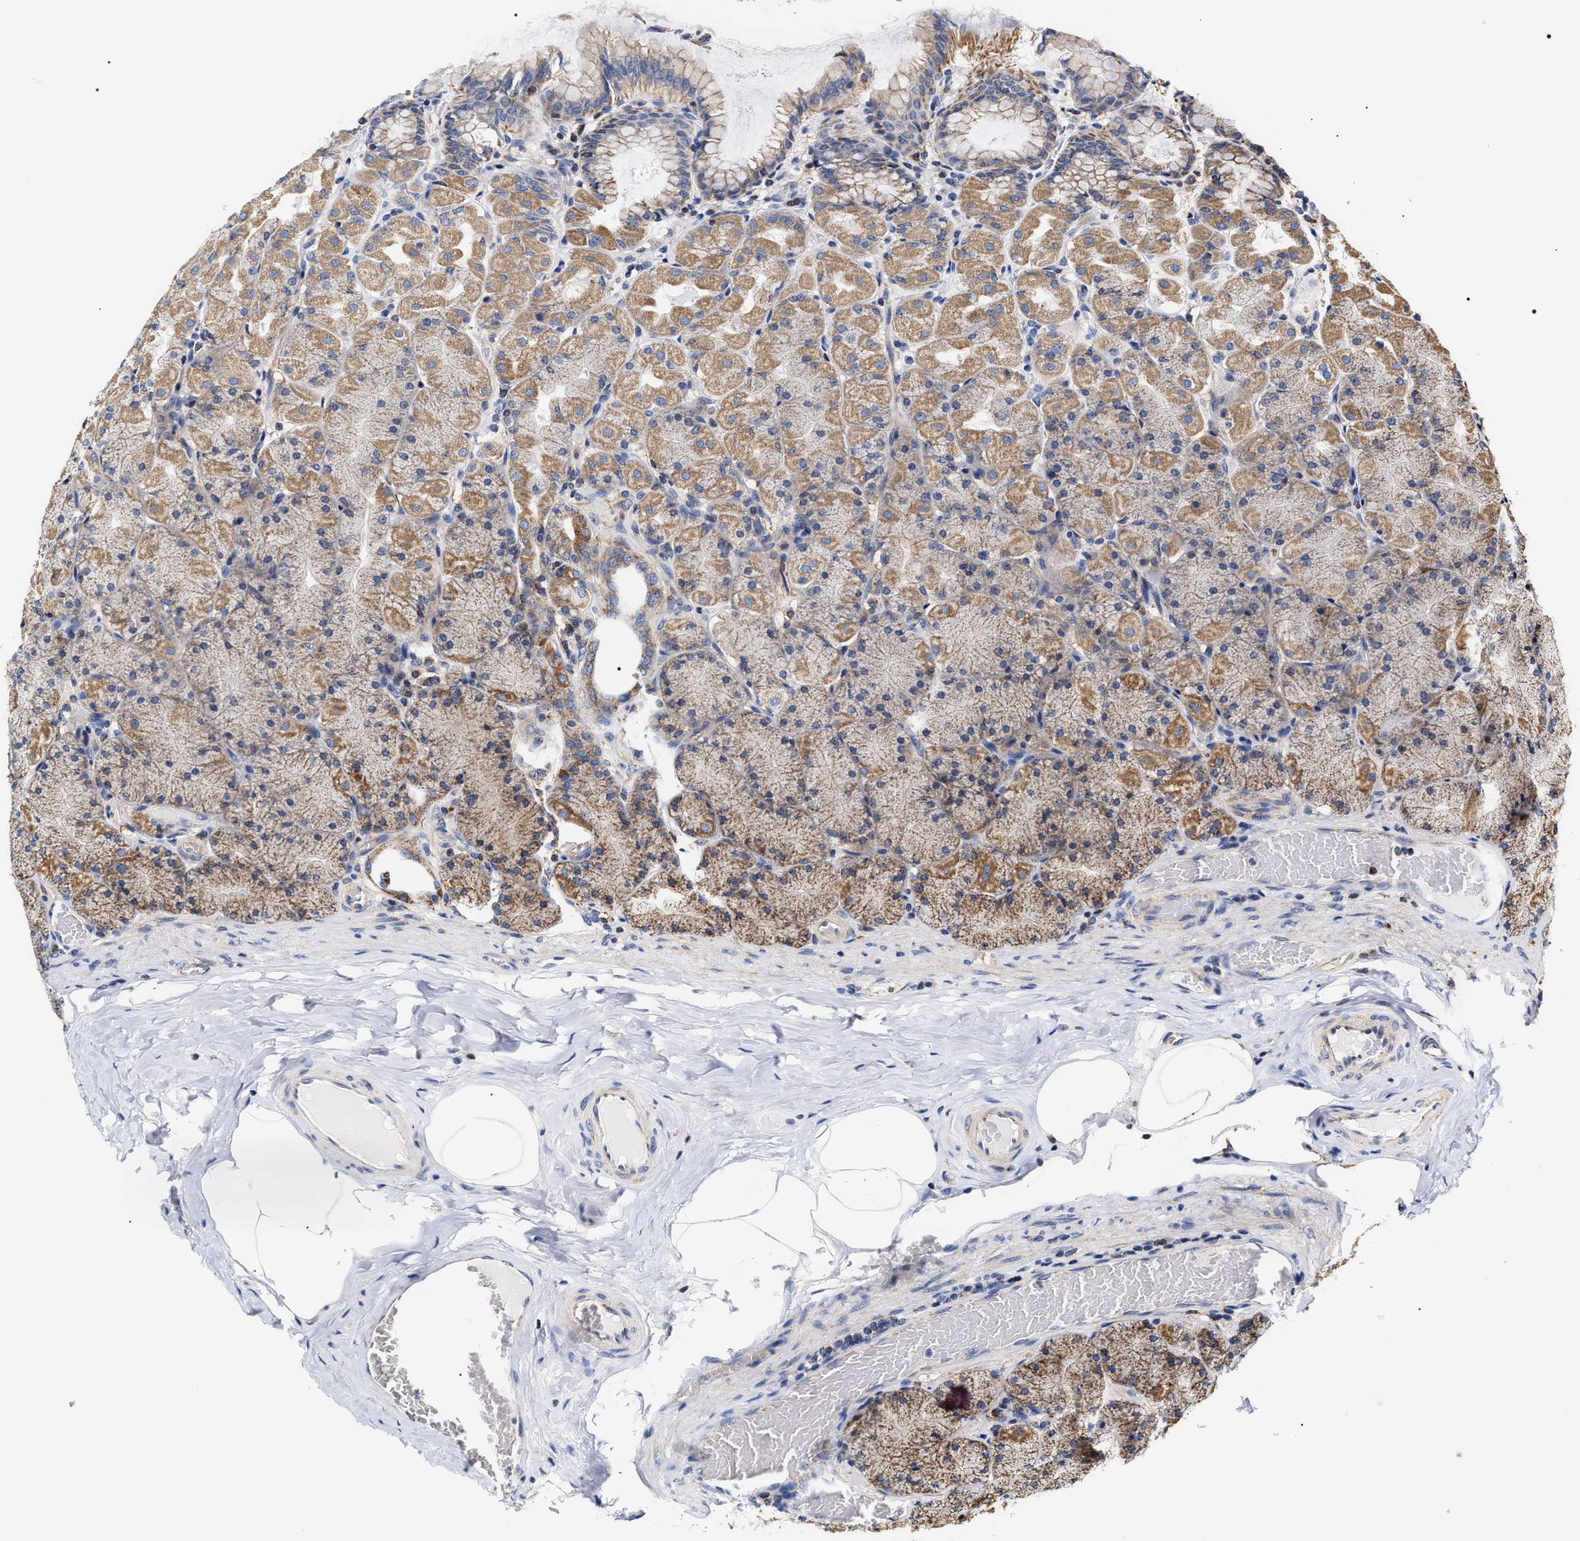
{"staining": {"intensity": "strong", "quantity": "25%-75%", "location": "cytoplasmic/membranous"}, "tissue": "stomach", "cell_type": "Glandular cells", "image_type": "normal", "snomed": [{"axis": "morphology", "description": "Normal tissue, NOS"}, {"axis": "topography", "description": "Stomach, upper"}], "caption": "Stomach stained with immunohistochemistry (IHC) displays strong cytoplasmic/membranous positivity in approximately 25%-75% of glandular cells.", "gene": "COG5", "patient": {"sex": "female", "age": 56}}